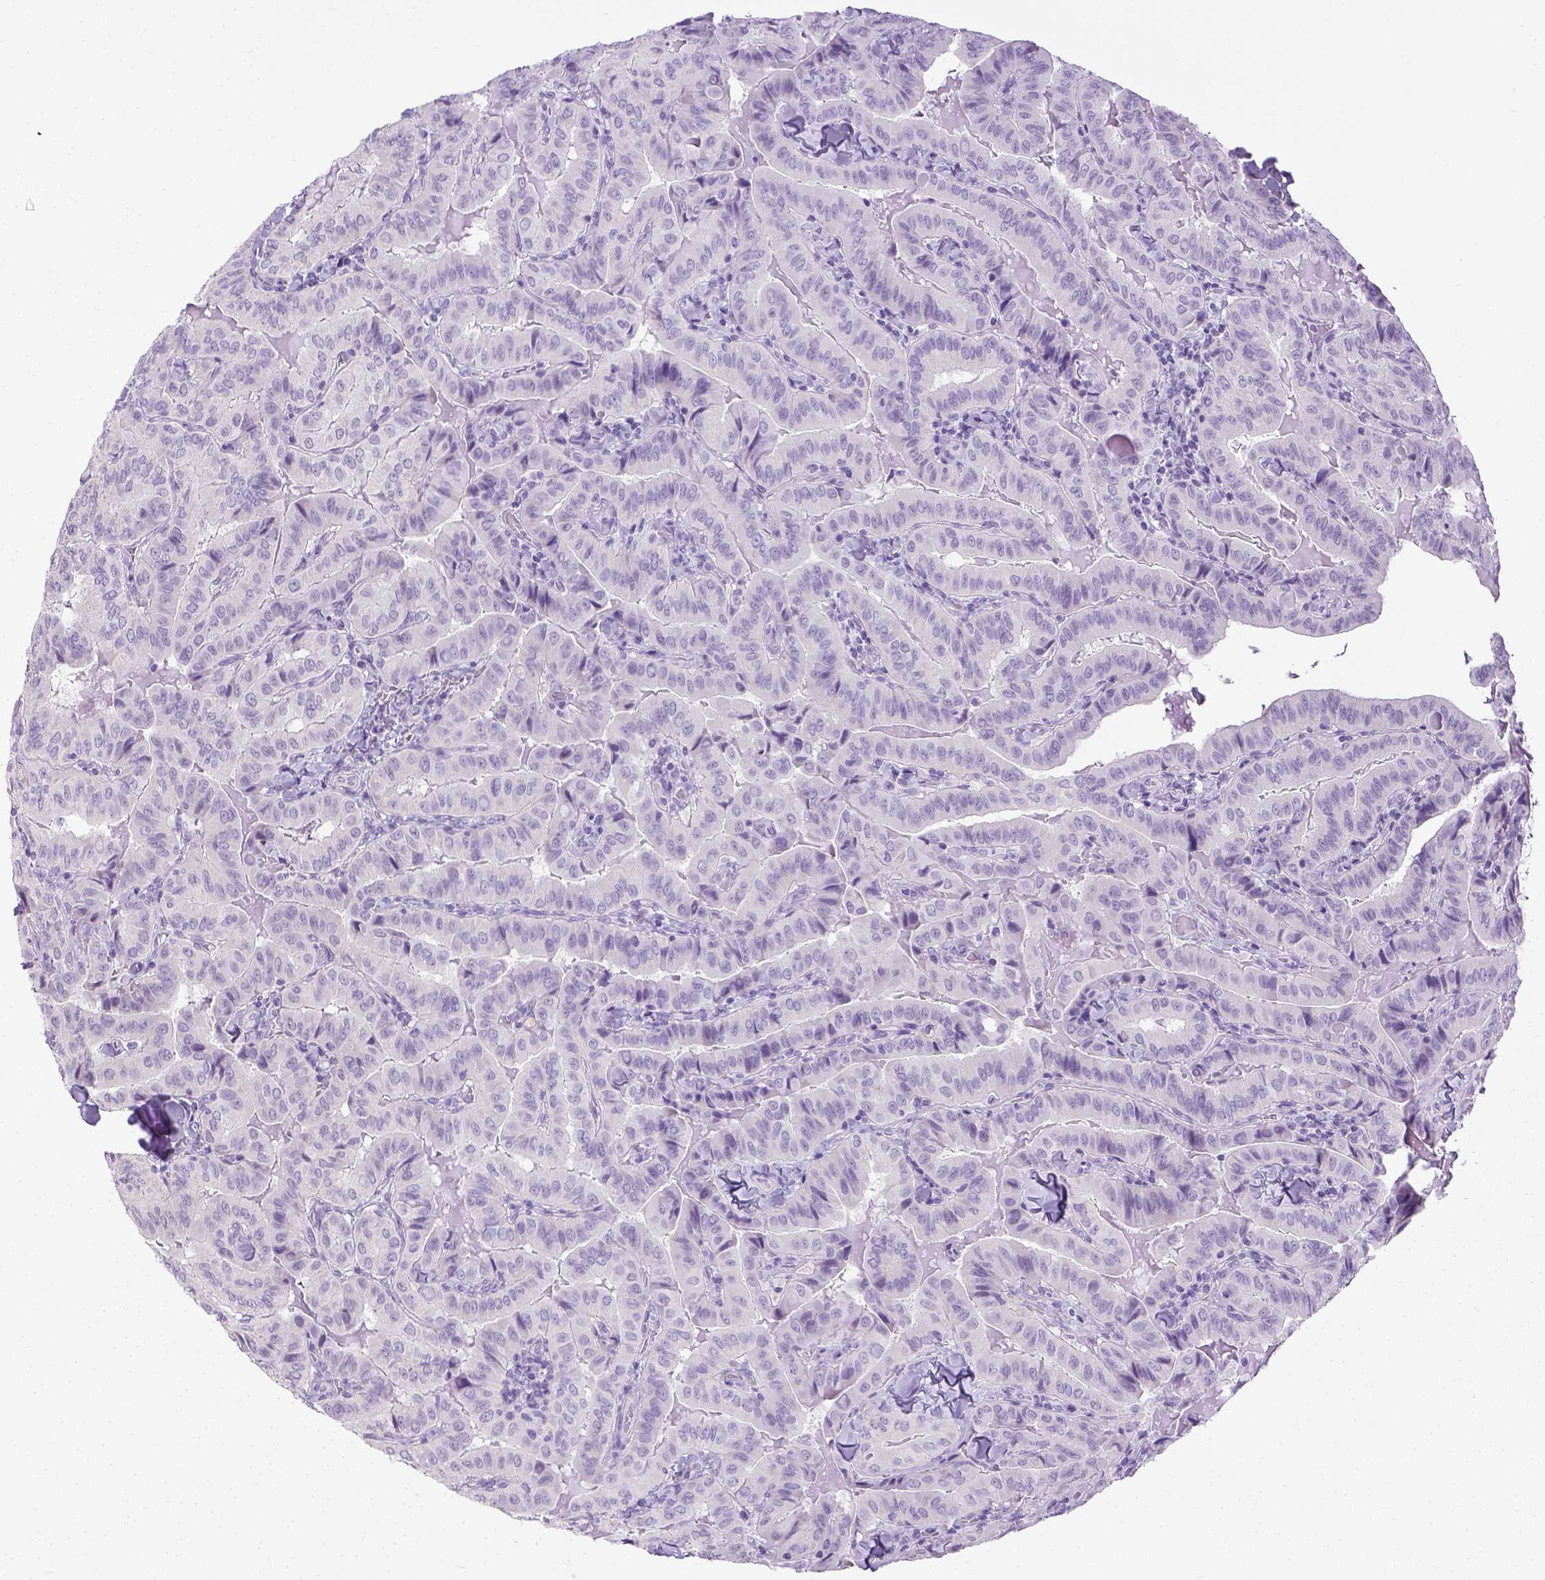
{"staining": {"intensity": "negative", "quantity": "none", "location": "none"}, "tissue": "thyroid cancer", "cell_type": "Tumor cells", "image_type": "cancer", "snomed": [{"axis": "morphology", "description": "Papillary adenocarcinoma, NOS"}, {"axis": "topography", "description": "Thyroid gland"}], "caption": "Immunohistochemistry (IHC) histopathology image of human papillary adenocarcinoma (thyroid) stained for a protein (brown), which displays no expression in tumor cells. Nuclei are stained in blue.", "gene": "LGSN", "patient": {"sex": "female", "age": 68}}